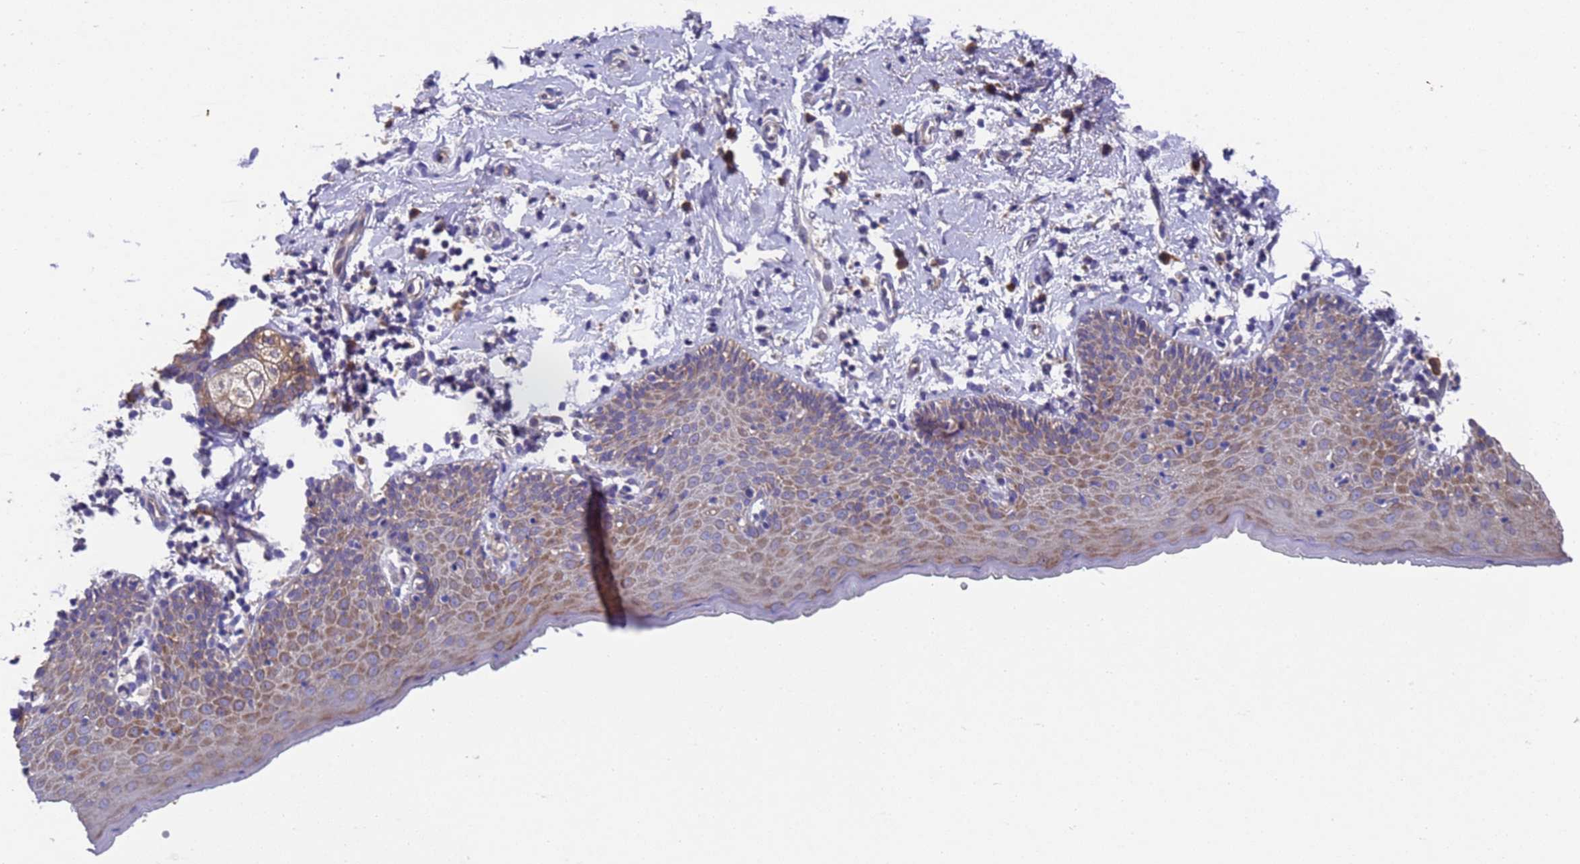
{"staining": {"intensity": "moderate", "quantity": "25%-75%", "location": "cytoplasmic/membranous"}, "tissue": "skin", "cell_type": "Epidermal cells", "image_type": "normal", "snomed": [{"axis": "morphology", "description": "Normal tissue, NOS"}, {"axis": "topography", "description": "Vulva"}], "caption": "Brown immunohistochemical staining in benign skin shows moderate cytoplasmic/membranous positivity in approximately 25%-75% of epidermal cells.", "gene": "DCAF12L1", "patient": {"sex": "female", "age": 66}}